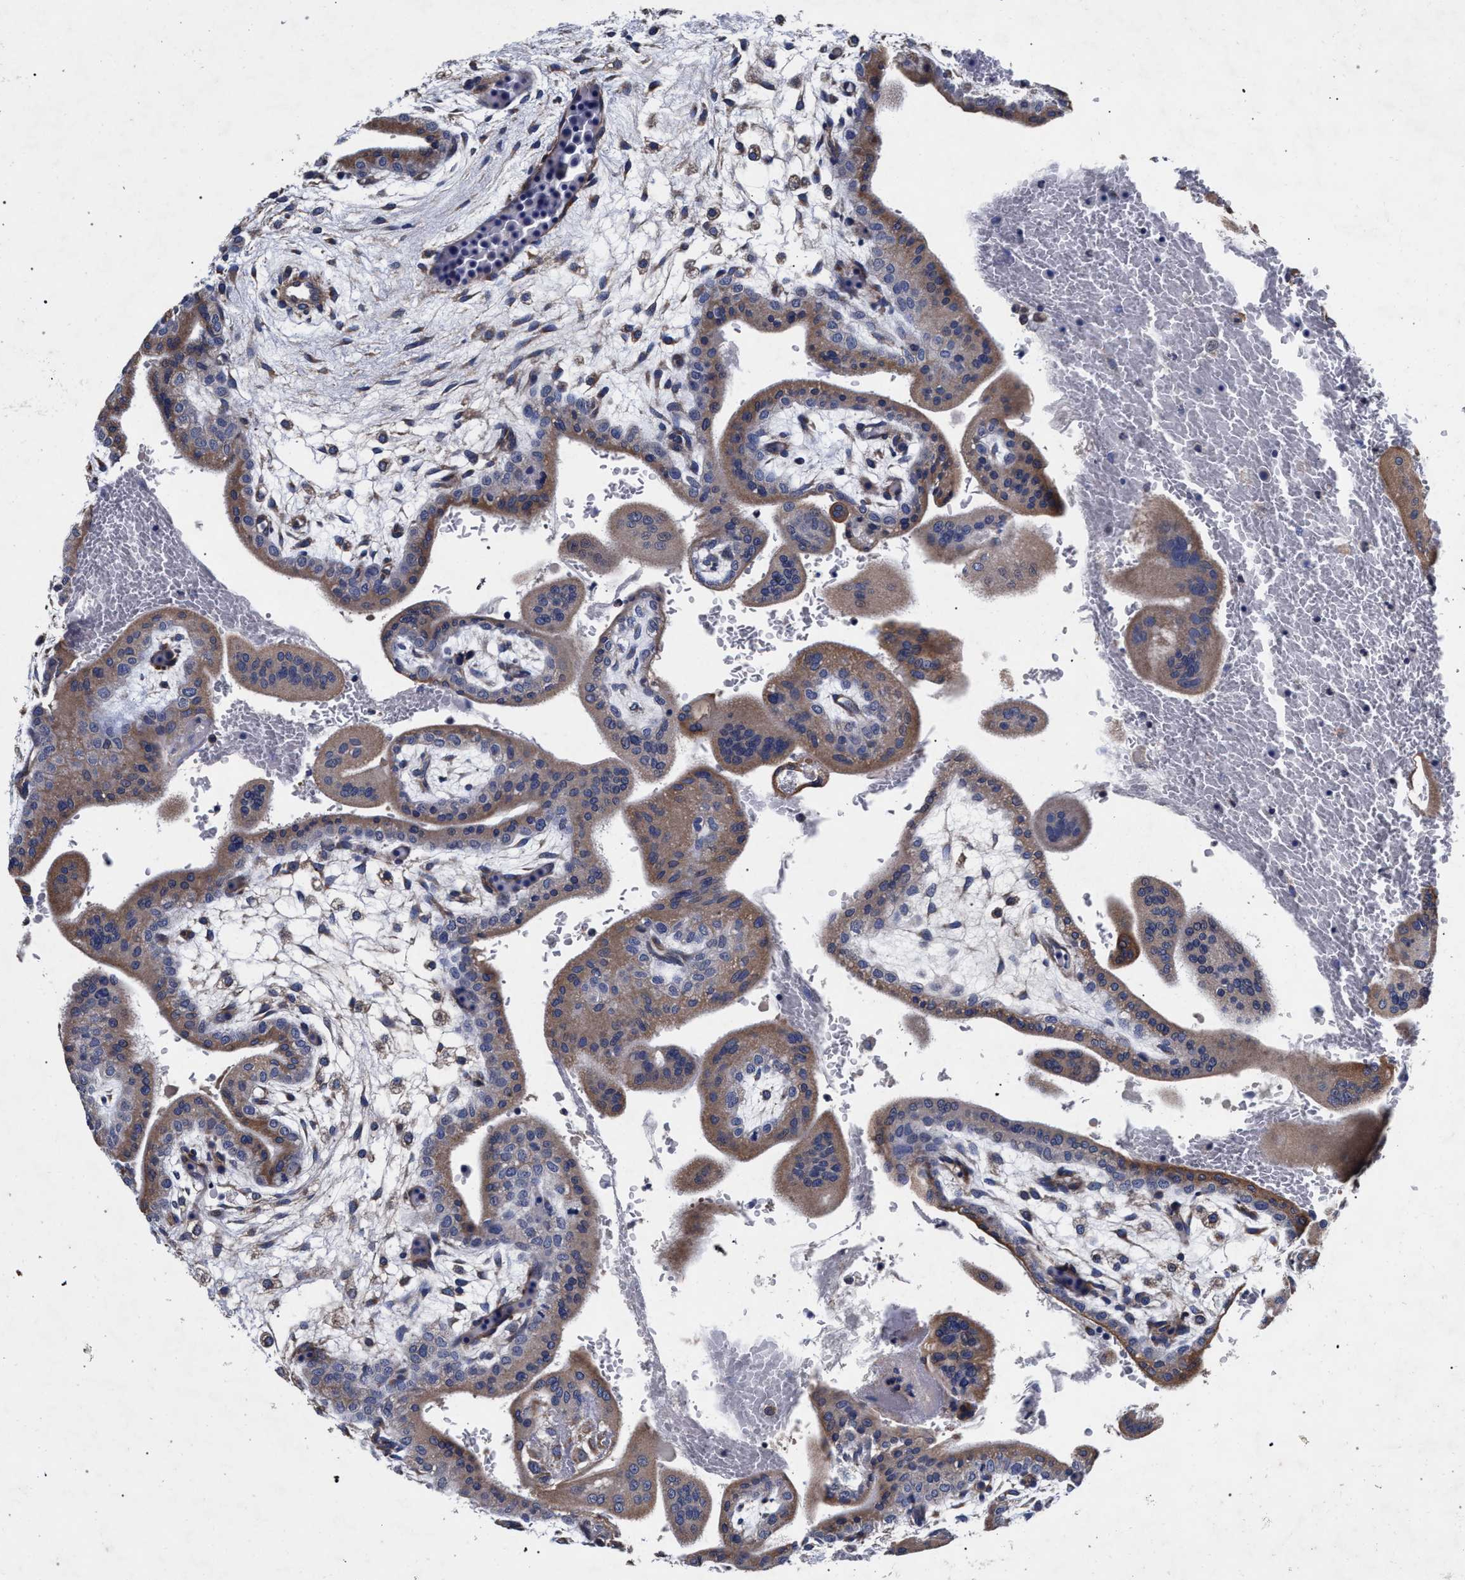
{"staining": {"intensity": "moderate", "quantity": ">75%", "location": "cytoplasmic/membranous"}, "tissue": "placenta", "cell_type": "Decidual cells", "image_type": "normal", "snomed": [{"axis": "morphology", "description": "Normal tissue, NOS"}, {"axis": "topography", "description": "Placenta"}], "caption": "Immunohistochemistry (DAB) staining of benign placenta reveals moderate cytoplasmic/membranous protein positivity in about >75% of decidual cells.", "gene": "CFAP95", "patient": {"sex": "female", "age": 35}}